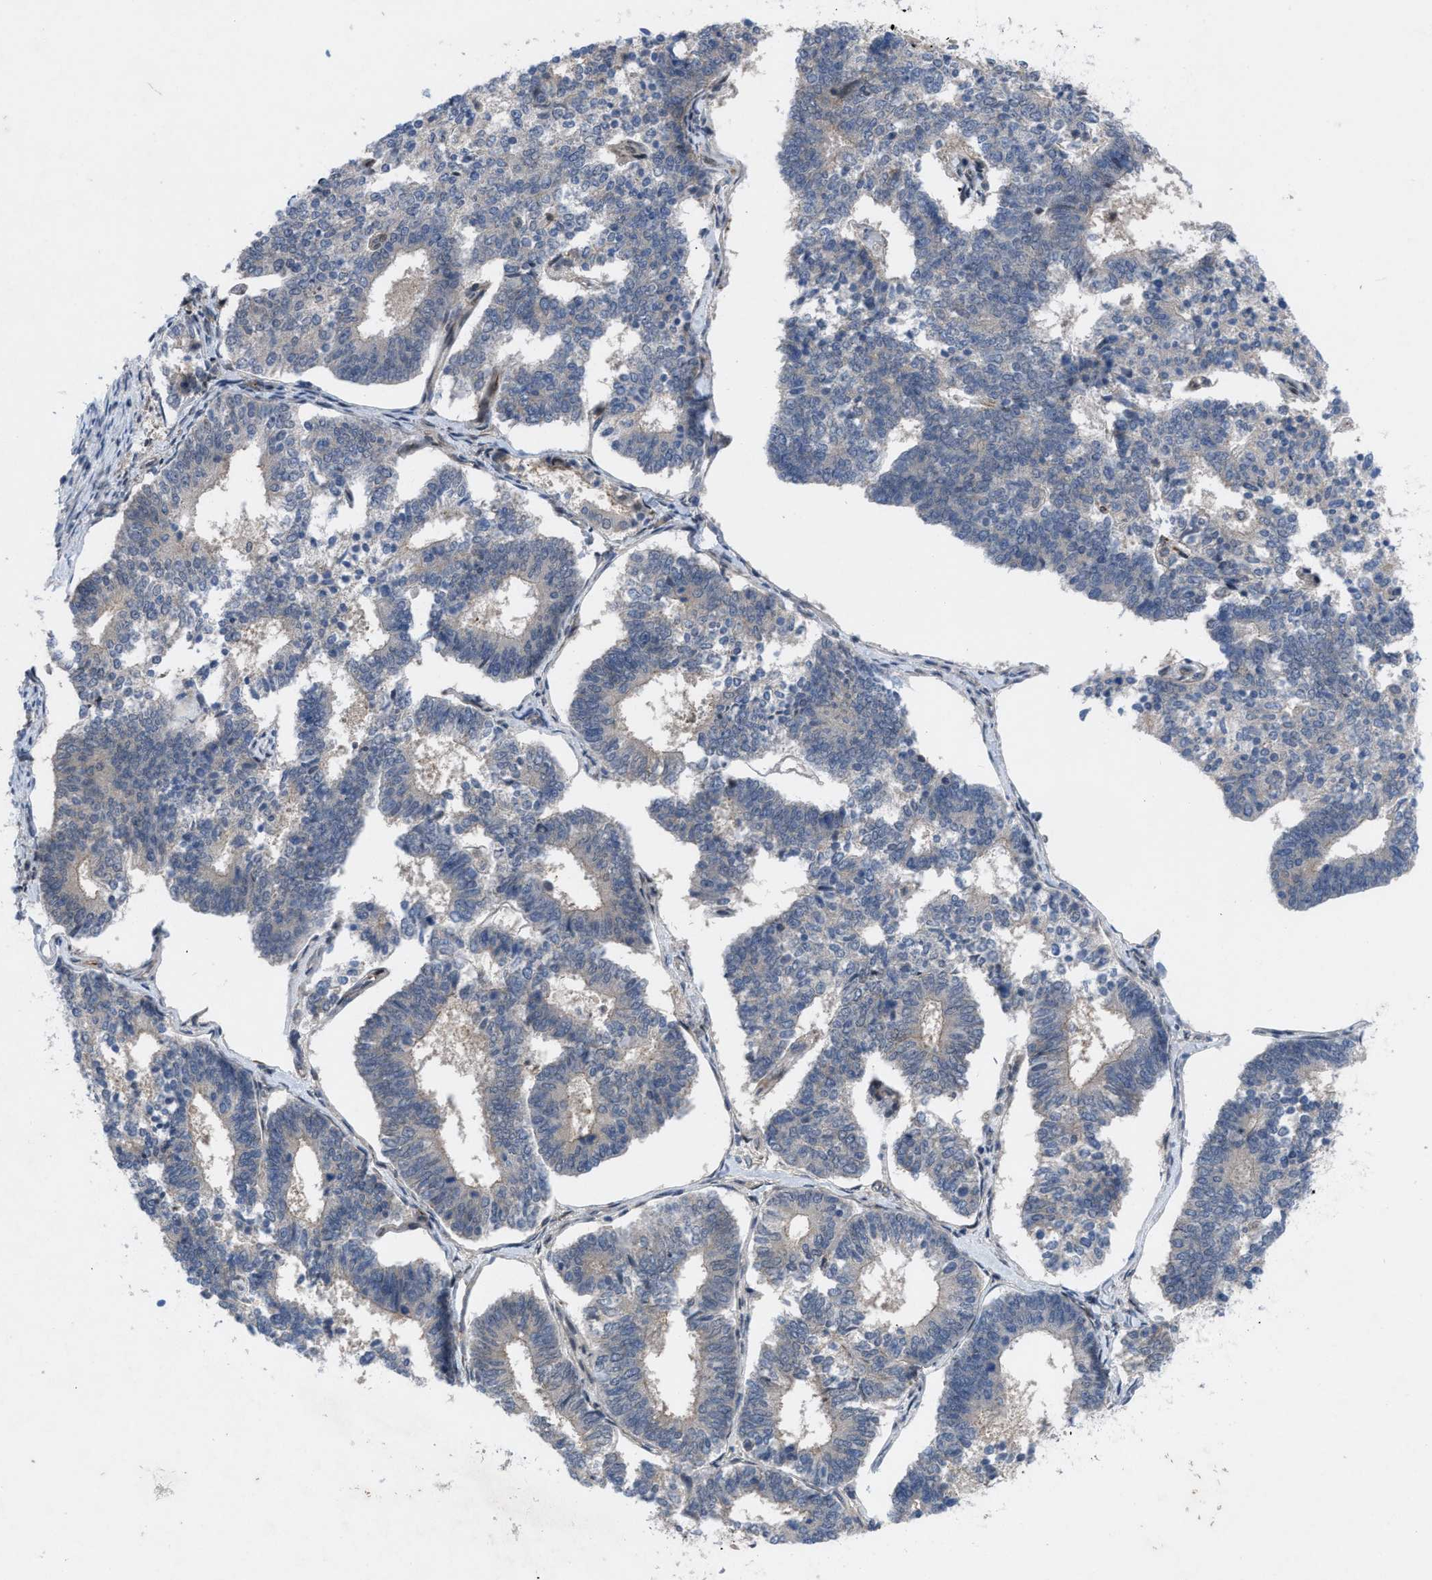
{"staining": {"intensity": "negative", "quantity": "none", "location": "none"}, "tissue": "endometrial cancer", "cell_type": "Tumor cells", "image_type": "cancer", "snomed": [{"axis": "morphology", "description": "Adenocarcinoma, NOS"}, {"axis": "topography", "description": "Endometrium"}], "caption": "DAB (3,3'-diaminobenzidine) immunohistochemical staining of endometrial adenocarcinoma displays no significant expression in tumor cells.", "gene": "IL17RE", "patient": {"sex": "female", "age": 70}}